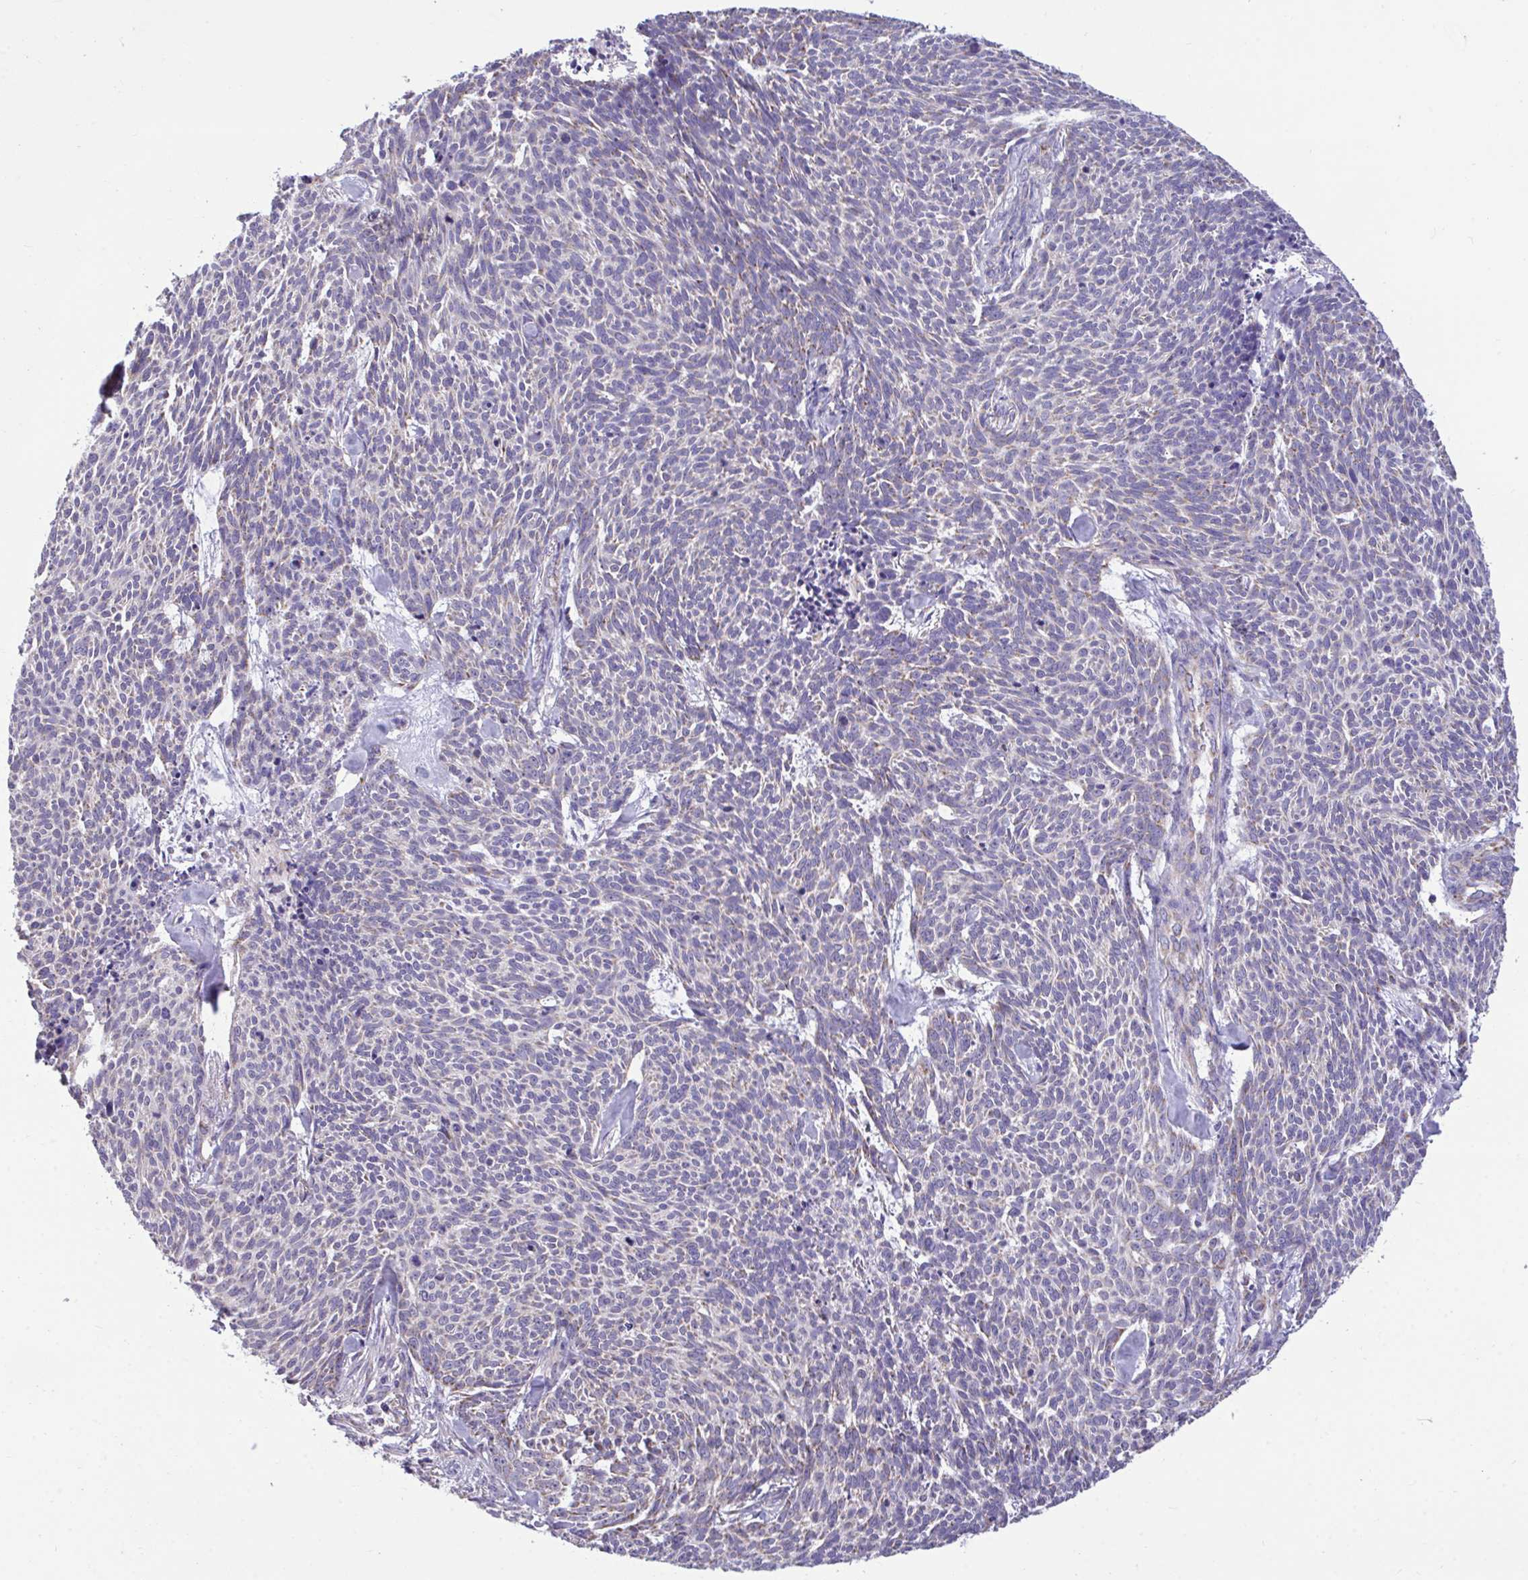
{"staining": {"intensity": "weak", "quantity": "<25%", "location": "cytoplasmic/membranous"}, "tissue": "skin cancer", "cell_type": "Tumor cells", "image_type": "cancer", "snomed": [{"axis": "morphology", "description": "Basal cell carcinoma"}, {"axis": "topography", "description": "Skin"}], "caption": "This is an IHC image of skin basal cell carcinoma. There is no expression in tumor cells.", "gene": "SARS2", "patient": {"sex": "female", "age": 93}}